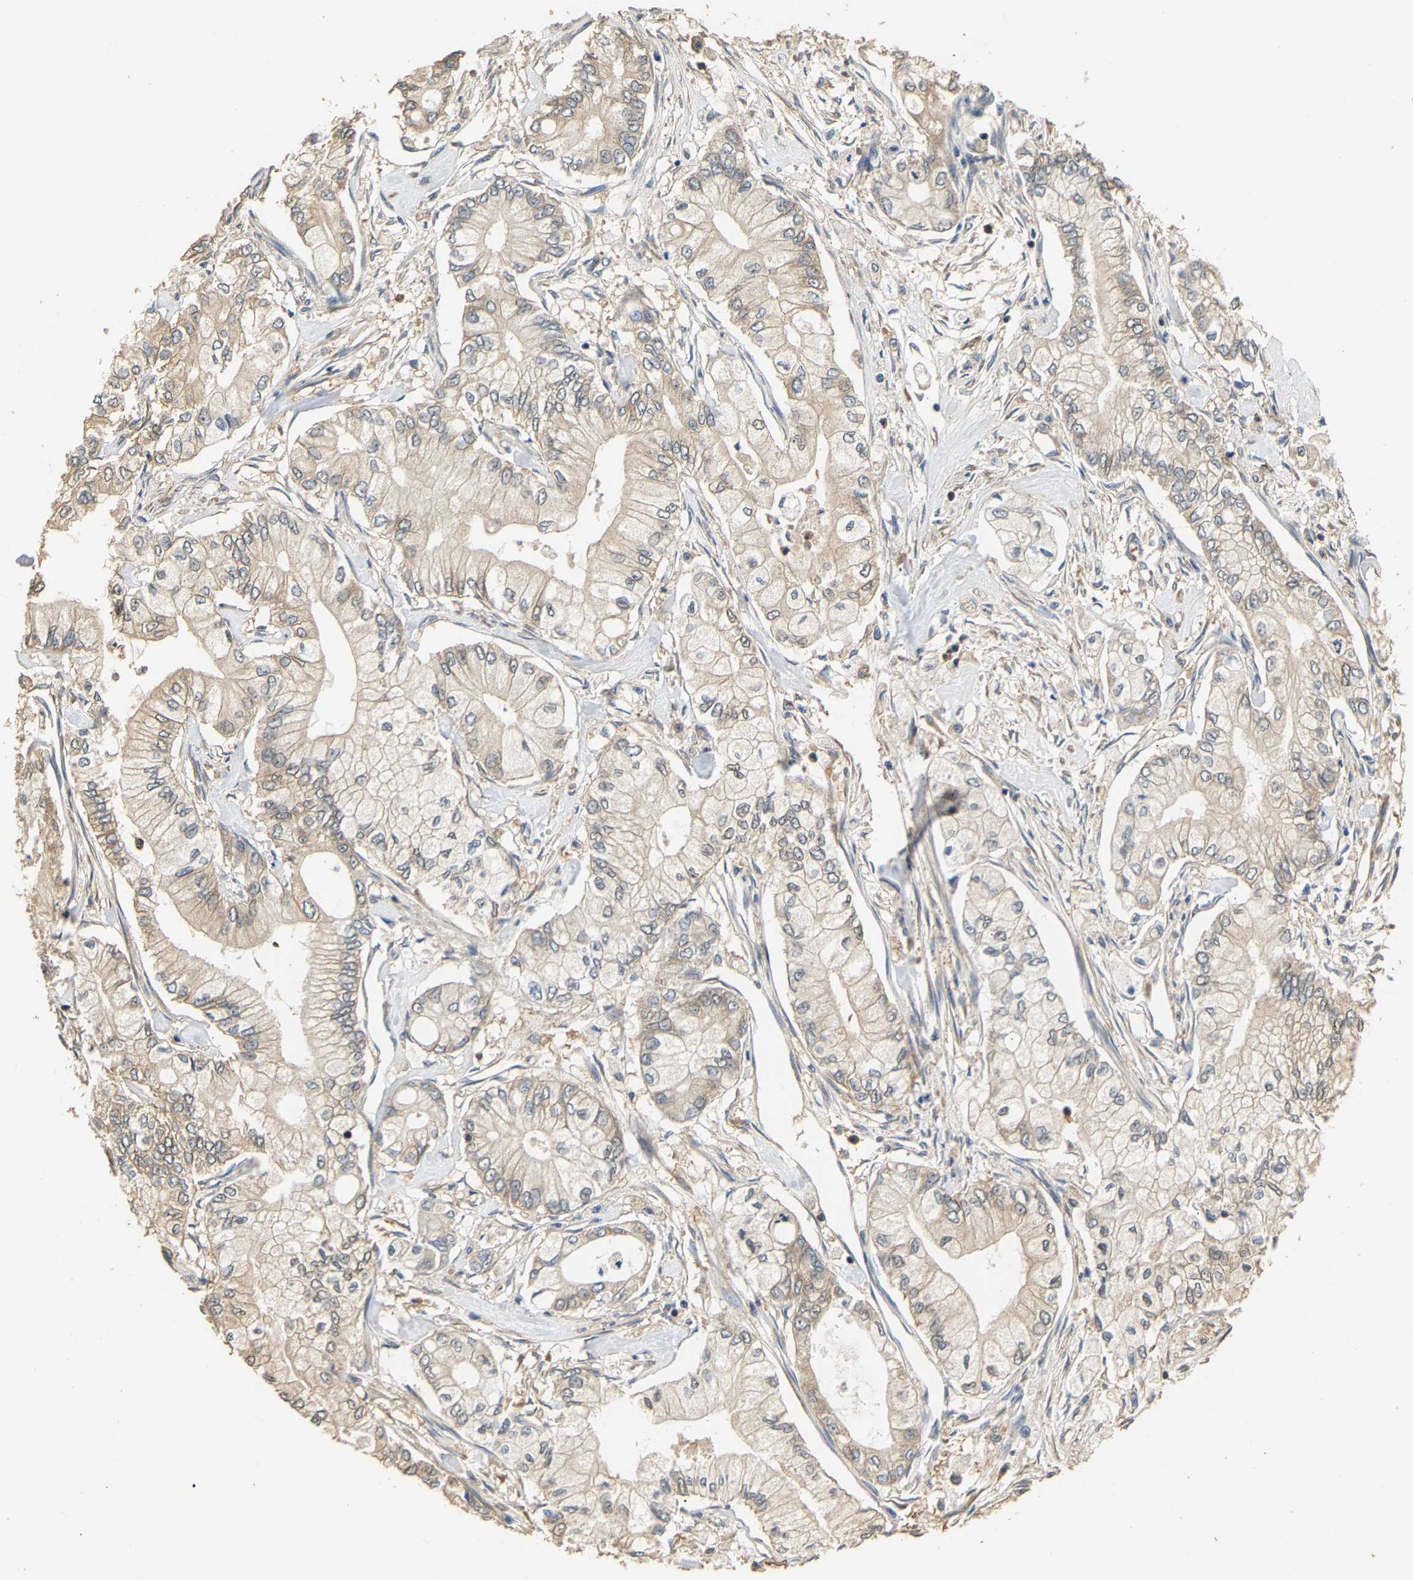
{"staining": {"intensity": "weak", "quantity": ">75%", "location": "cytoplasmic/membranous"}, "tissue": "pancreatic cancer", "cell_type": "Tumor cells", "image_type": "cancer", "snomed": [{"axis": "morphology", "description": "Adenocarcinoma, NOS"}, {"axis": "topography", "description": "Pancreas"}], "caption": "This micrograph demonstrates pancreatic cancer stained with immunohistochemistry to label a protein in brown. The cytoplasmic/membranous of tumor cells show weak positivity for the protein. Nuclei are counter-stained blue.", "gene": "GPI", "patient": {"sex": "male", "age": 55}}